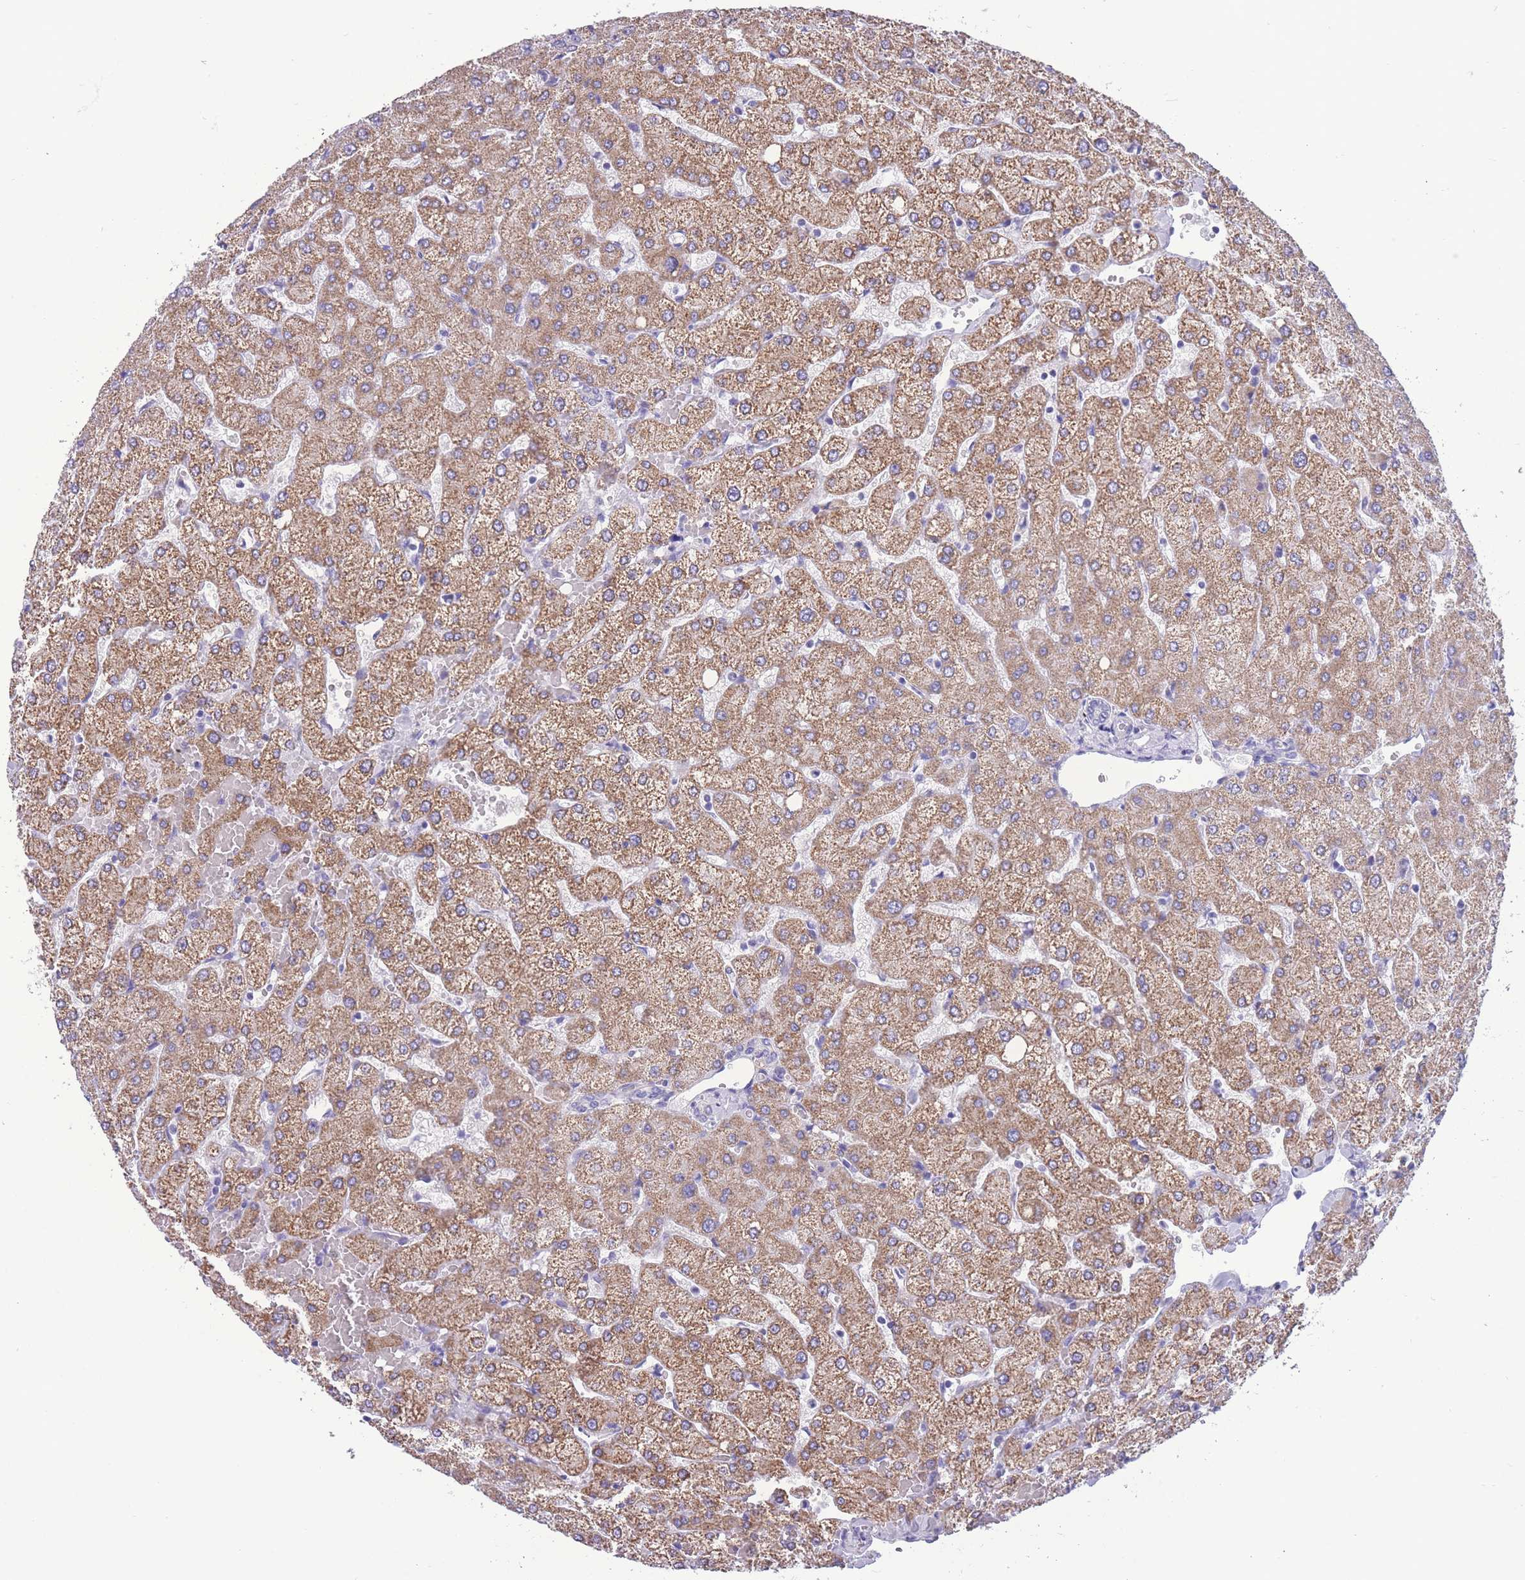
{"staining": {"intensity": "negative", "quantity": "none", "location": "none"}, "tissue": "liver", "cell_type": "Cholangiocytes", "image_type": "normal", "snomed": [{"axis": "morphology", "description": "Normal tissue, NOS"}, {"axis": "topography", "description": "Liver"}], "caption": "This is a photomicrograph of immunohistochemistry staining of benign liver, which shows no expression in cholangiocytes. (DAB immunohistochemistry (IHC), high magnification).", "gene": "INTS2", "patient": {"sex": "female", "age": 54}}